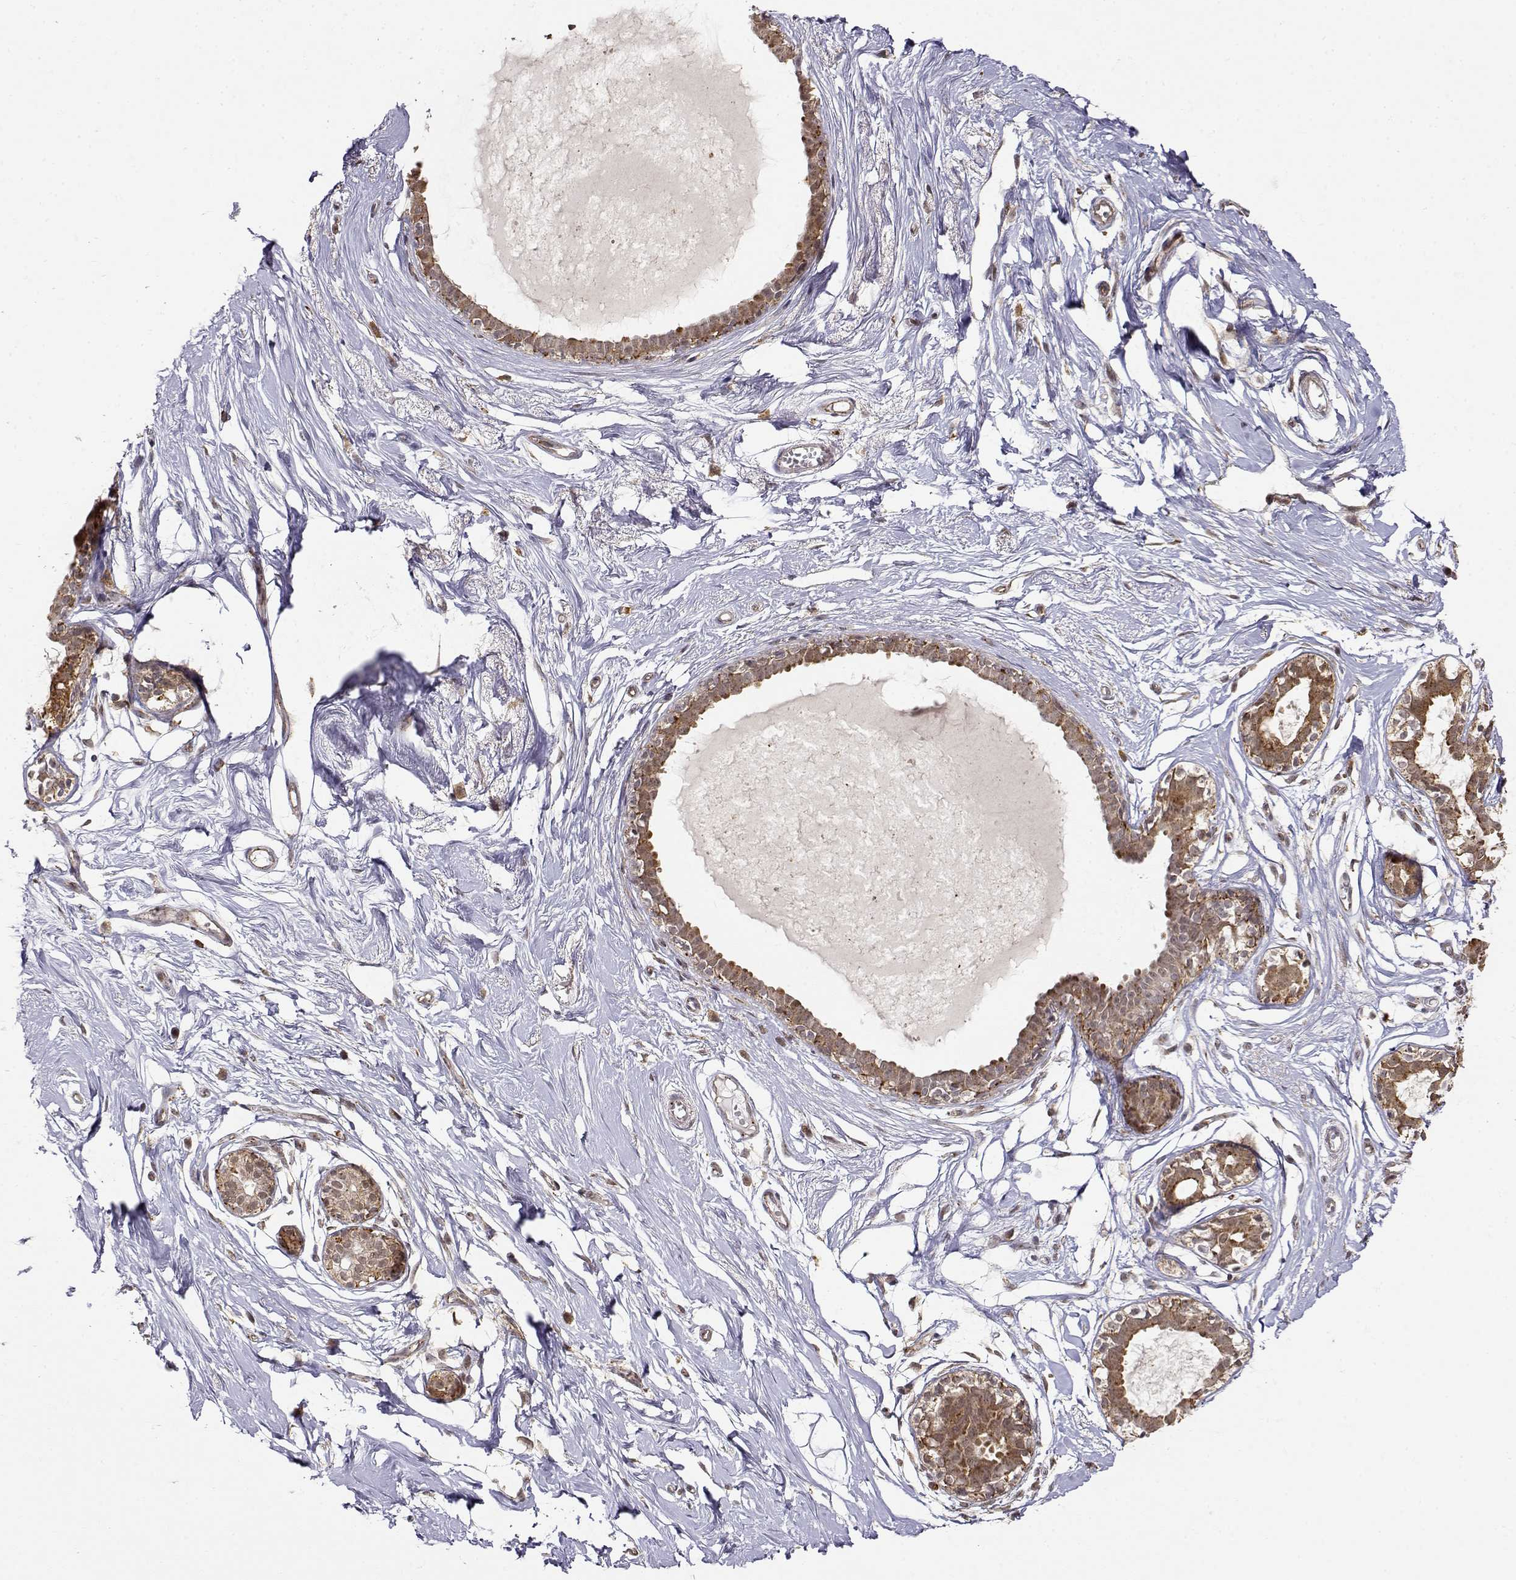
{"staining": {"intensity": "weak", "quantity": "25%-75%", "location": "nuclear"}, "tissue": "breast", "cell_type": "Adipocytes", "image_type": "normal", "snomed": [{"axis": "morphology", "description": "Normal tissue, NOS"}, {"axis": "topography", "description": "Breast"}], "caption": "Immunohistochemical staining of normal breast shows low levels of weak nuclear staining in about 25%-75% of adipocytes.", "gene": "RNF13", "patient": {"sex": "female", "age": 49}}